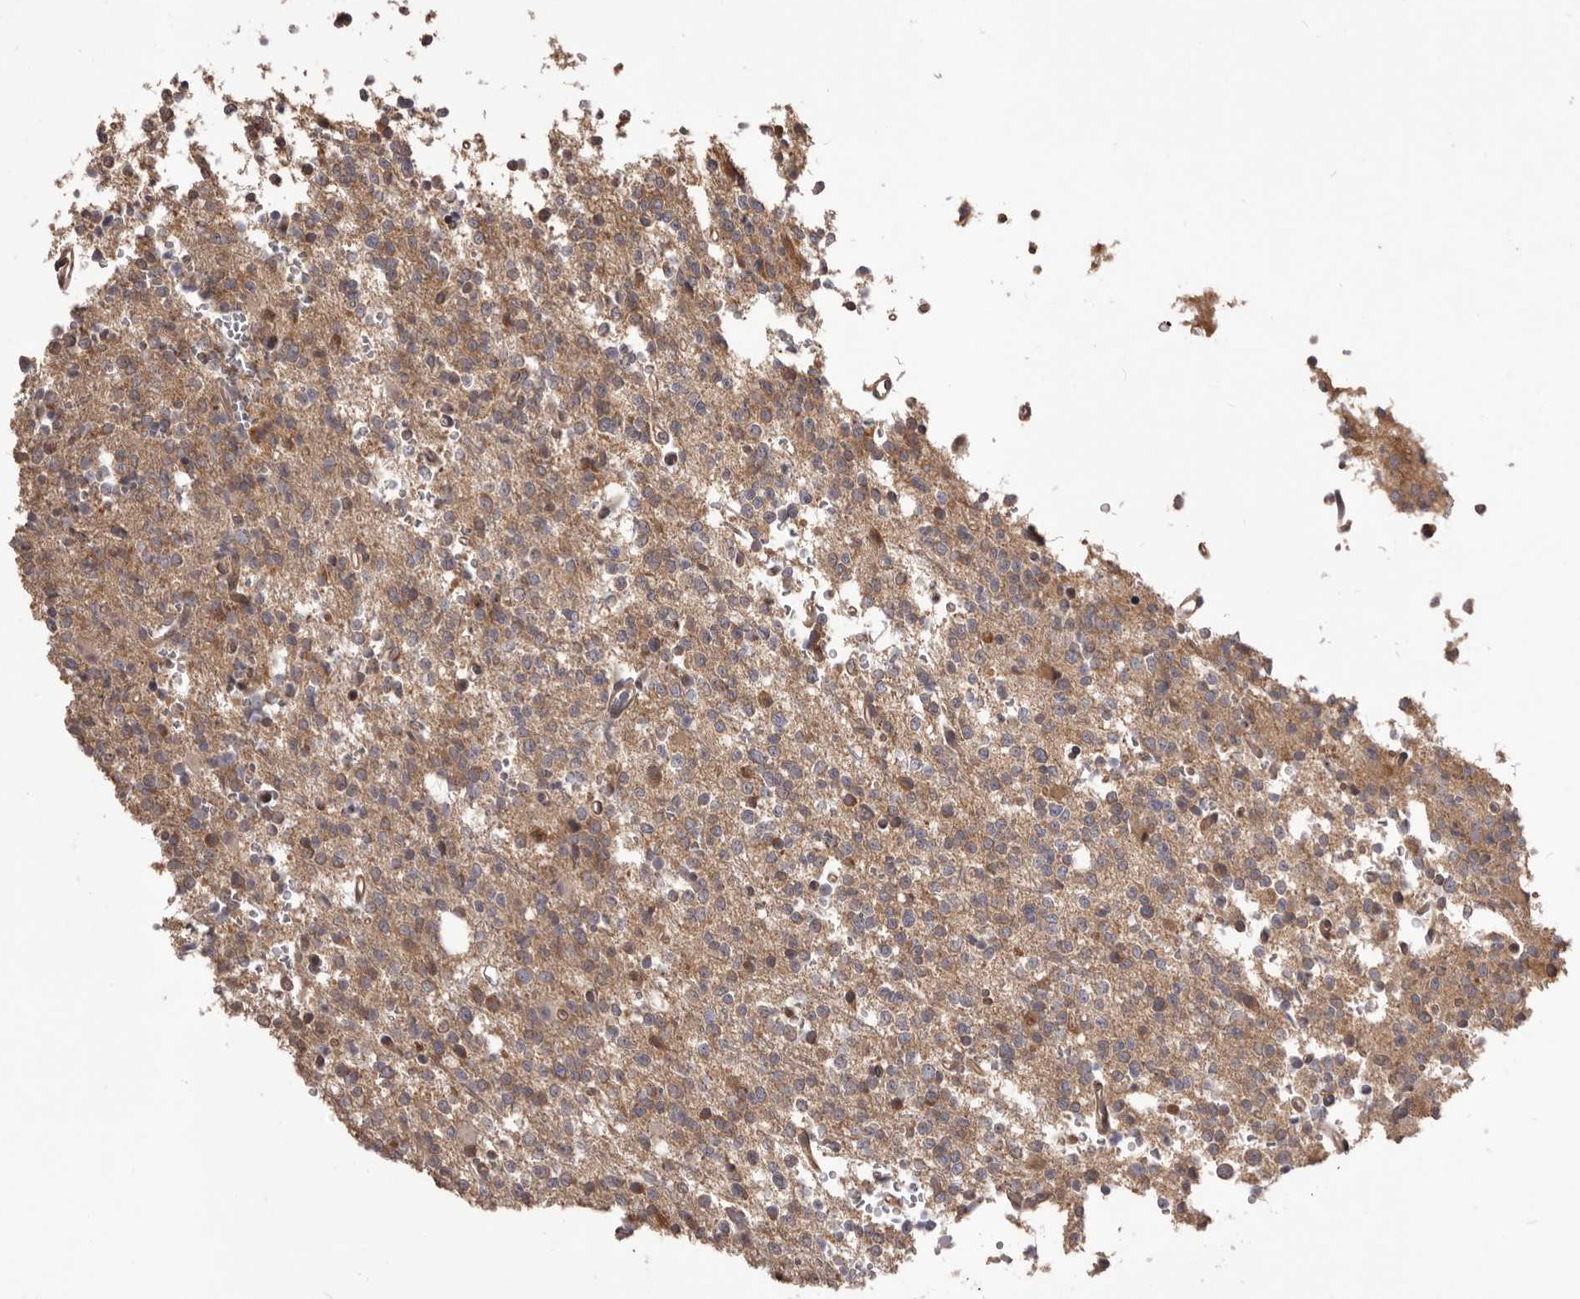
{"staining": {"intensity": "weak", "quantity": ">75%", "location": "cytoplasmic/membranous"}, "tissue": "glioma", "cell_type": "Tumor cells", "image_type": "cancer", "snomed": [{"axis": "morphology", "description": "Glioma, malignant, High grade"}, {"axis": "topography", "description": "Brain"}], "caption": "Tumor cells exhibit weak cytoplasmic/membranous expression in about >75% of cells in high-grade glioma (malignant).", "gene": "HBS1L", "patient": {"sex": "female", "age": 62}}